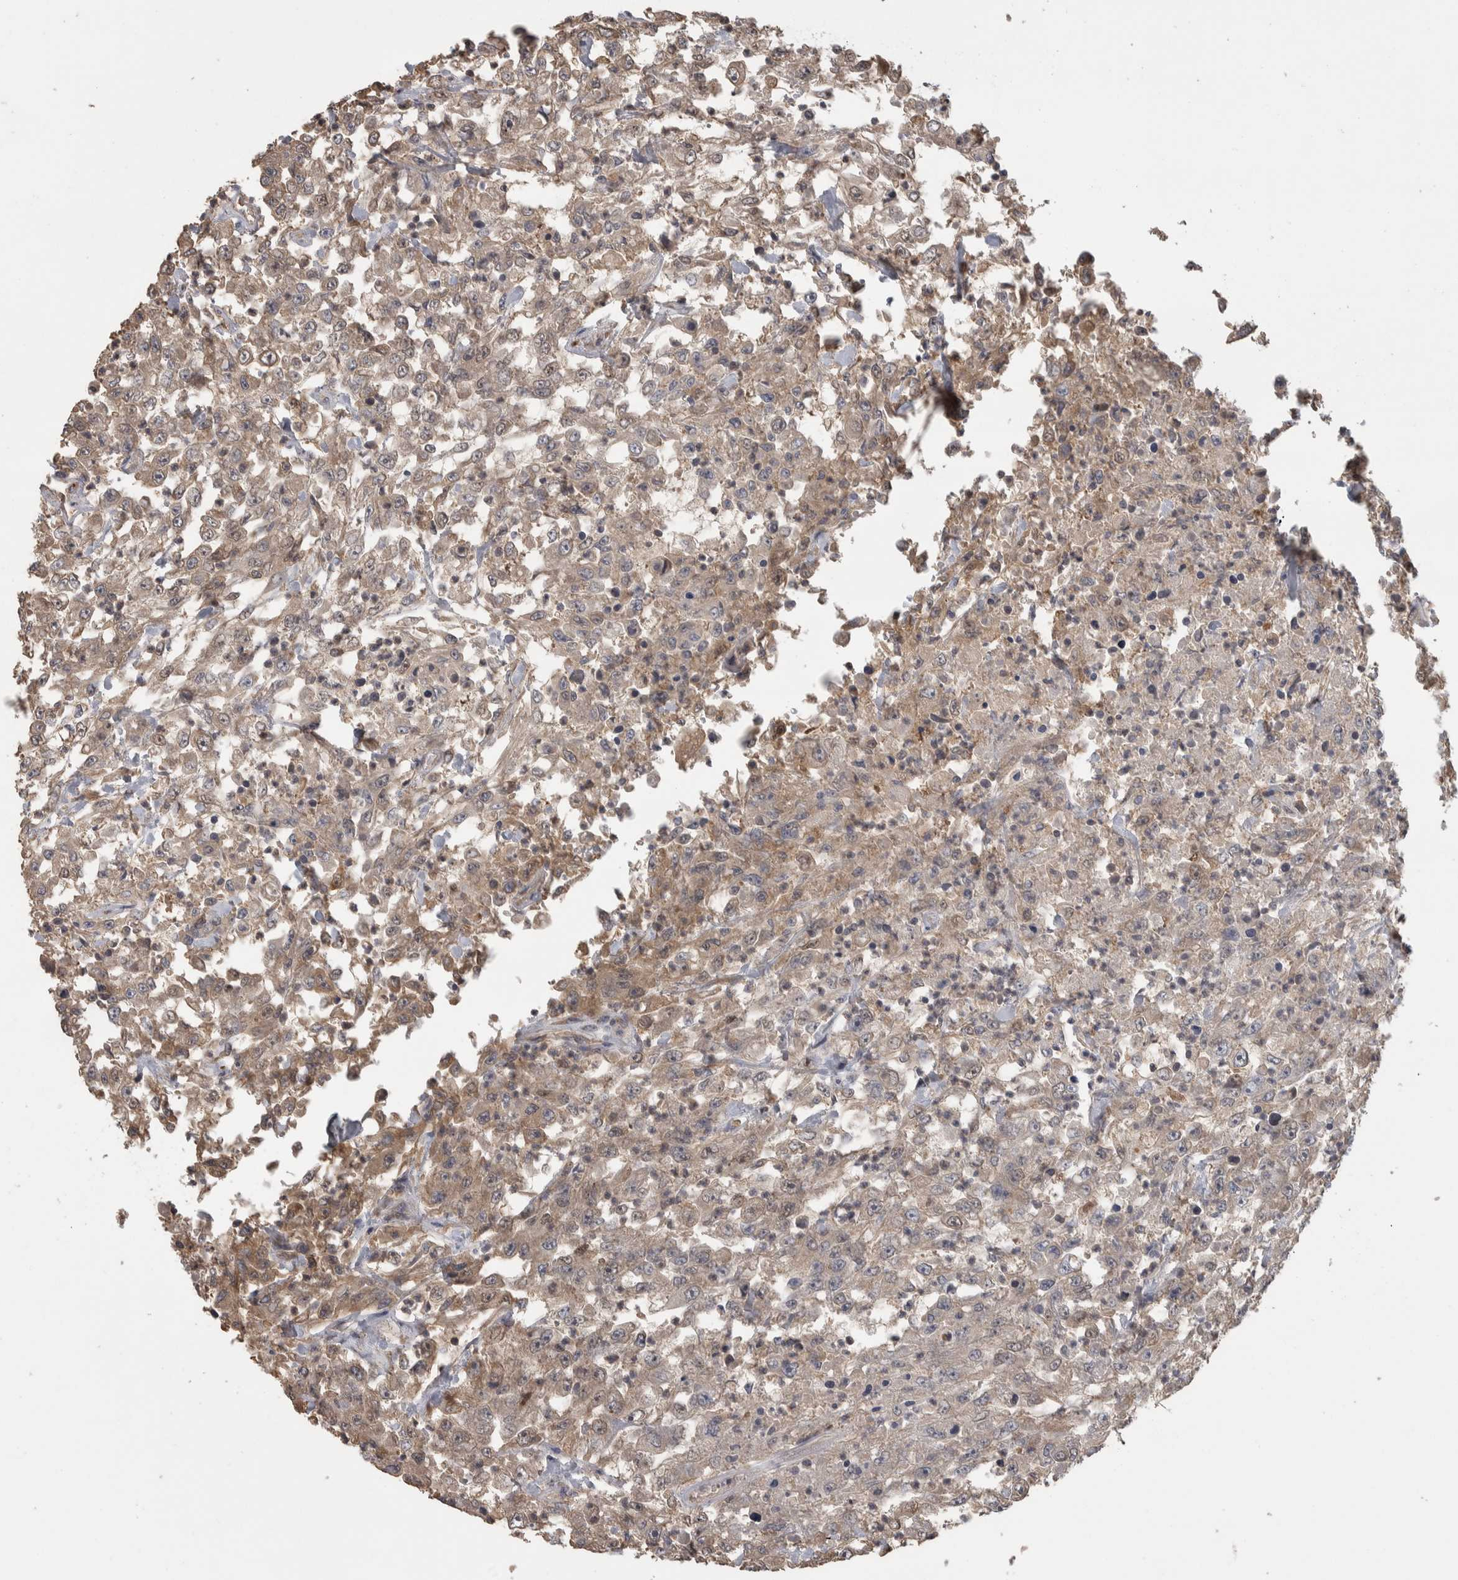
{"staining": {"intensity": "moderate", "quantity": "25%-75%", "location": "cytoplasmic/membranous"}, "tissue": "urothelial cancer", "cell_type": "Tumor cells", "image_type": "cancer", "snomed": [{"axis": "morphology", "description": "Urothelial carcinoma, High grade"}, {"axis": "topography", "description": "Urinary bladder"}], "caption": "Immunohistochemistry (IHC) staining of urothelial cancer, which displays medium levels of moderate cytoplasmic/membranous positivity in approximately 25%-75% of tumor cells indicating moderate cytoplasmic/membranous protein positivity. The staining was performed using DAB (3,3'-diaminobenzidine) (brown) for protein detection and nuclei were counterstained in hematoxylin (blue).", "gene": "IFRD1", "patient": {"sex": "male", "age": 46}}